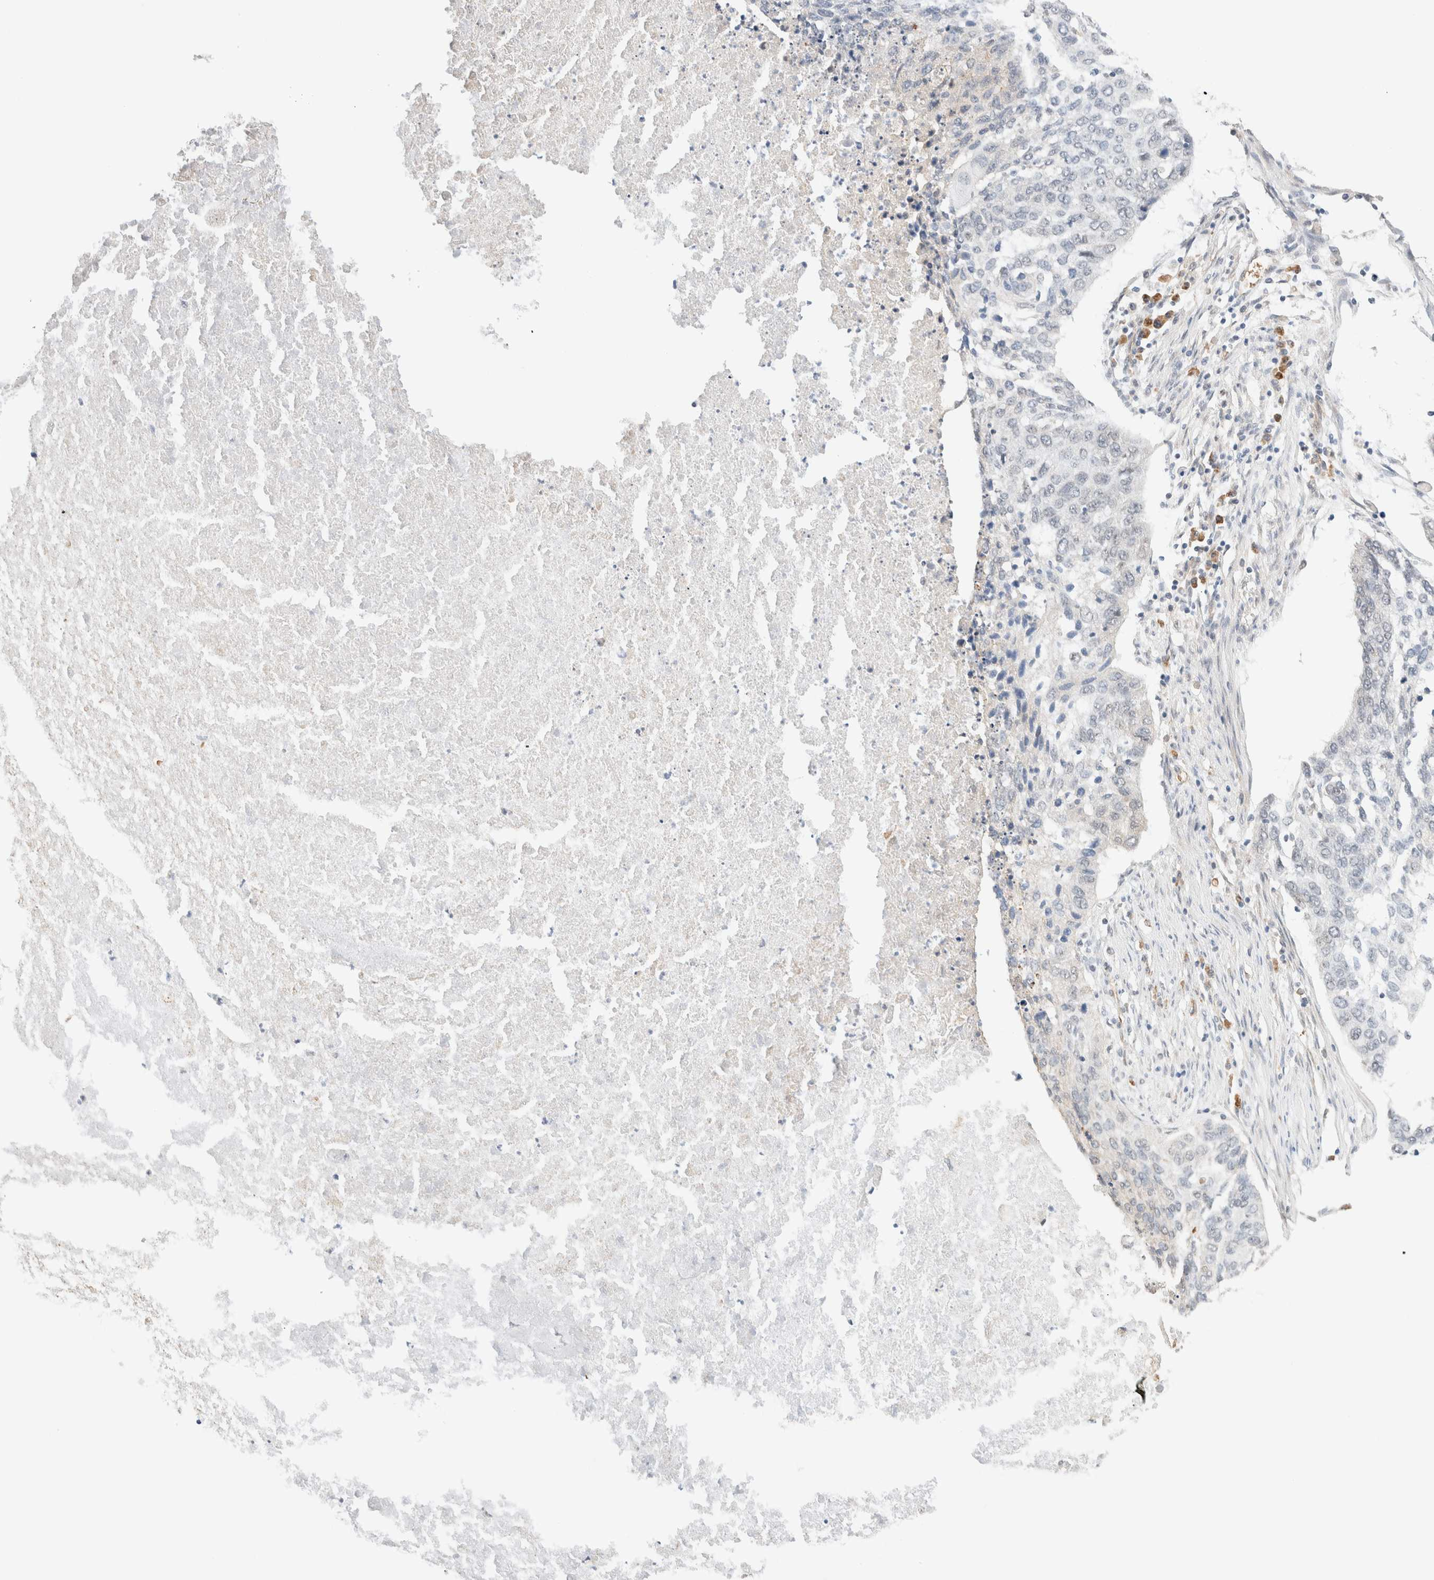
{"staining": {"intensity": "negative", "quantity": "none", "location": "none"}, "tissue": "lung cancer", "cell_type": "Tumor cells", "image_type": "cancer", "snomed": [{"axis": "morphology", "description": "Squamous cell carcinoma, NOS"}, {"axis": "topography", "description": "Lung"}], "caption": "Tumor cells are negative for protein expression in human lung squamous cell carcinoma.", "gene": "SYVN1", "patient": {"sex": "female", "age": 63}}